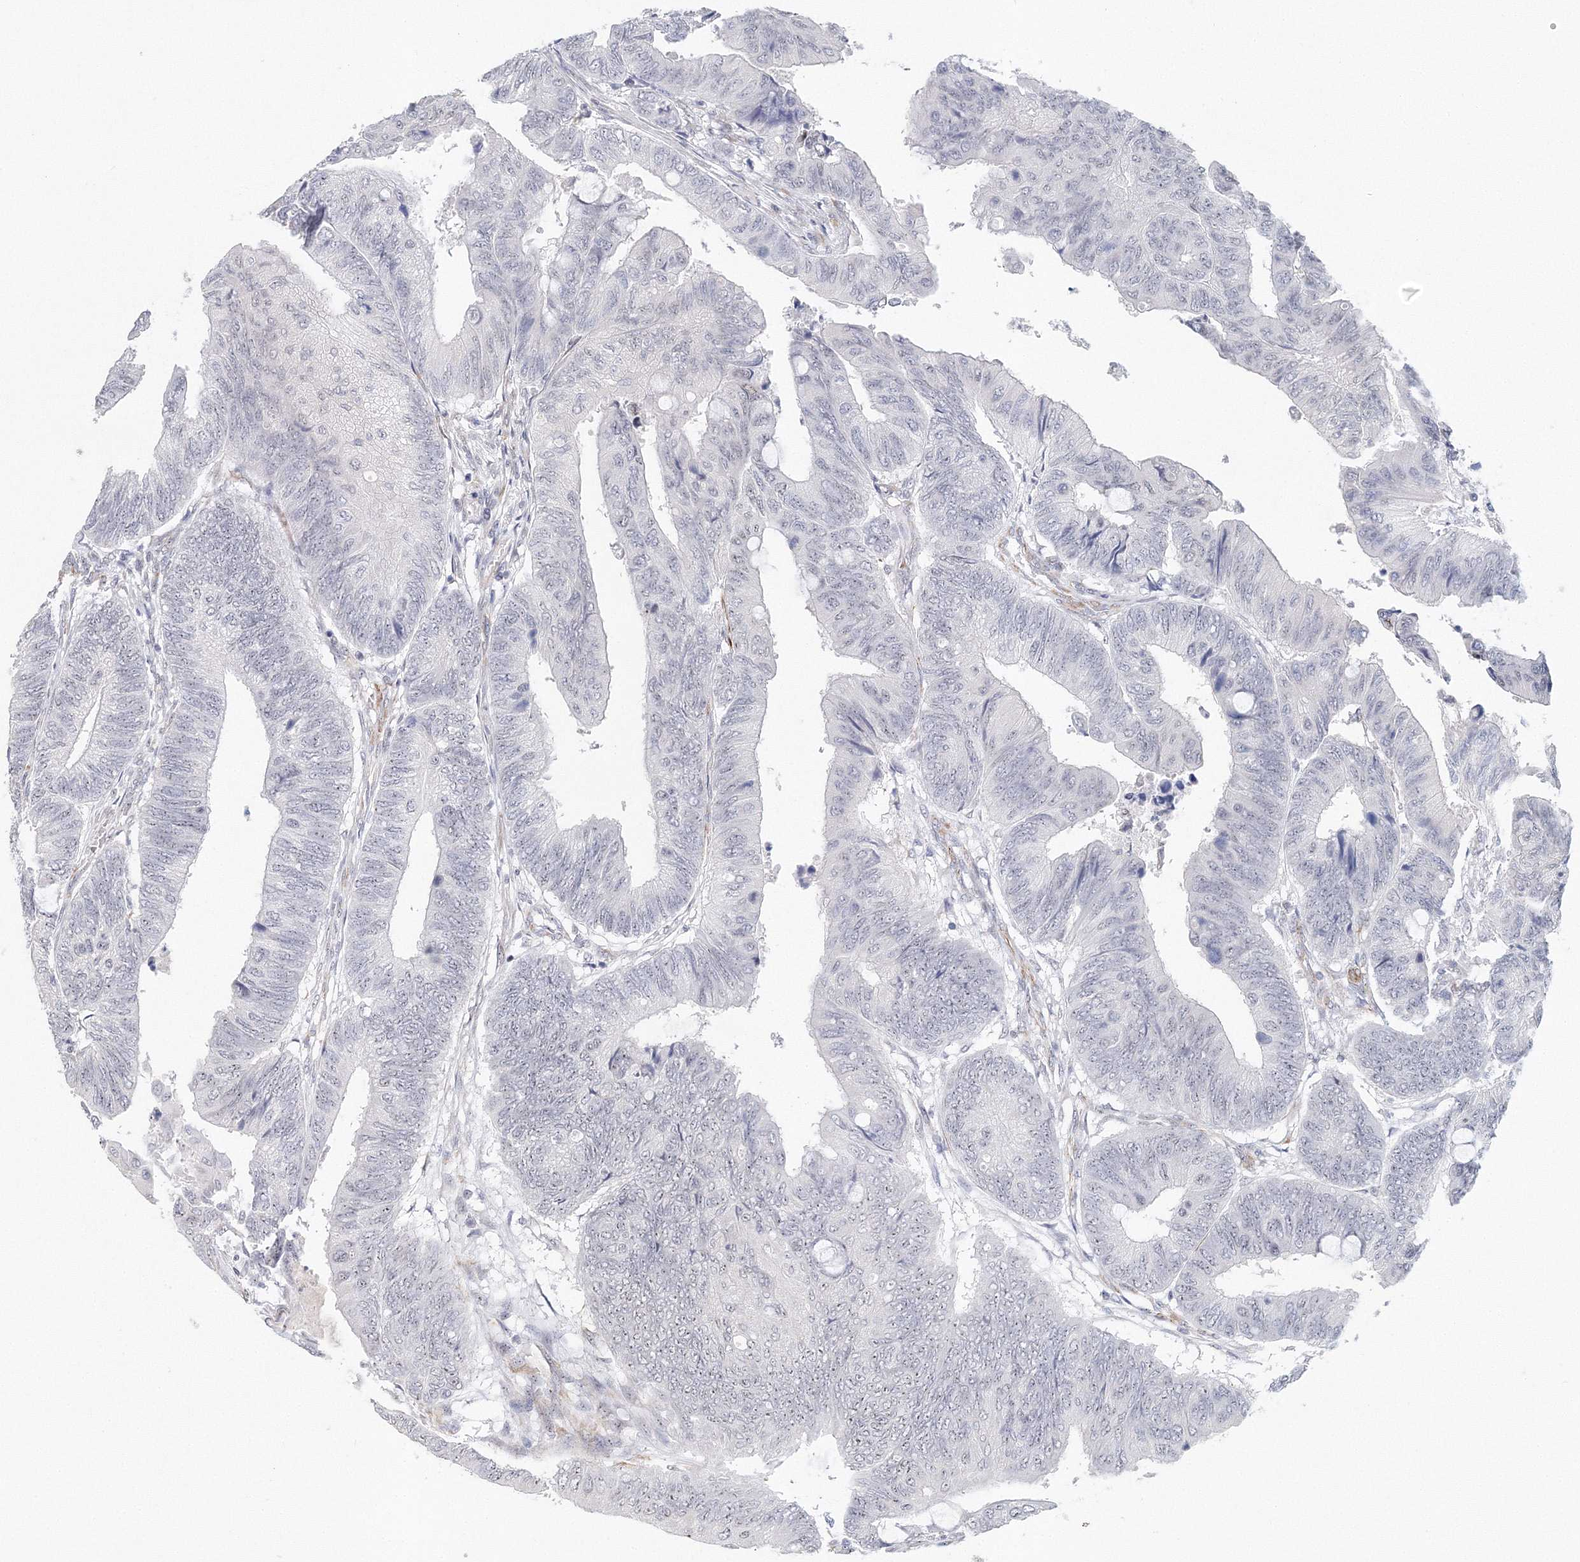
{"staining": {"intensity": "negative", "quantity": "none", "location": "none"}, "tissue": "colorectal cancer", "cell_type": "Tumor cells", "image_type": "cancer", "snomed": [{"axis": "morphology", "description": "Normal tissue, NOS"}, {"axis": "morphology", "description": "Adenocarcinoma, NOS"}, {"axis": "topography", "description": "Rectum"}, {"axis": "topography", "description": "Peripheral nerve tissue"}], "caption": "Tumor cells are negative for brown protein staining in colorectal adenocarcinoma. (DAB (3,3'-diaminobenzidine) IHC with hematoxylin counter stain).", "gene": "SIRT7", "patient": {"sex": "male", "age": 92}}